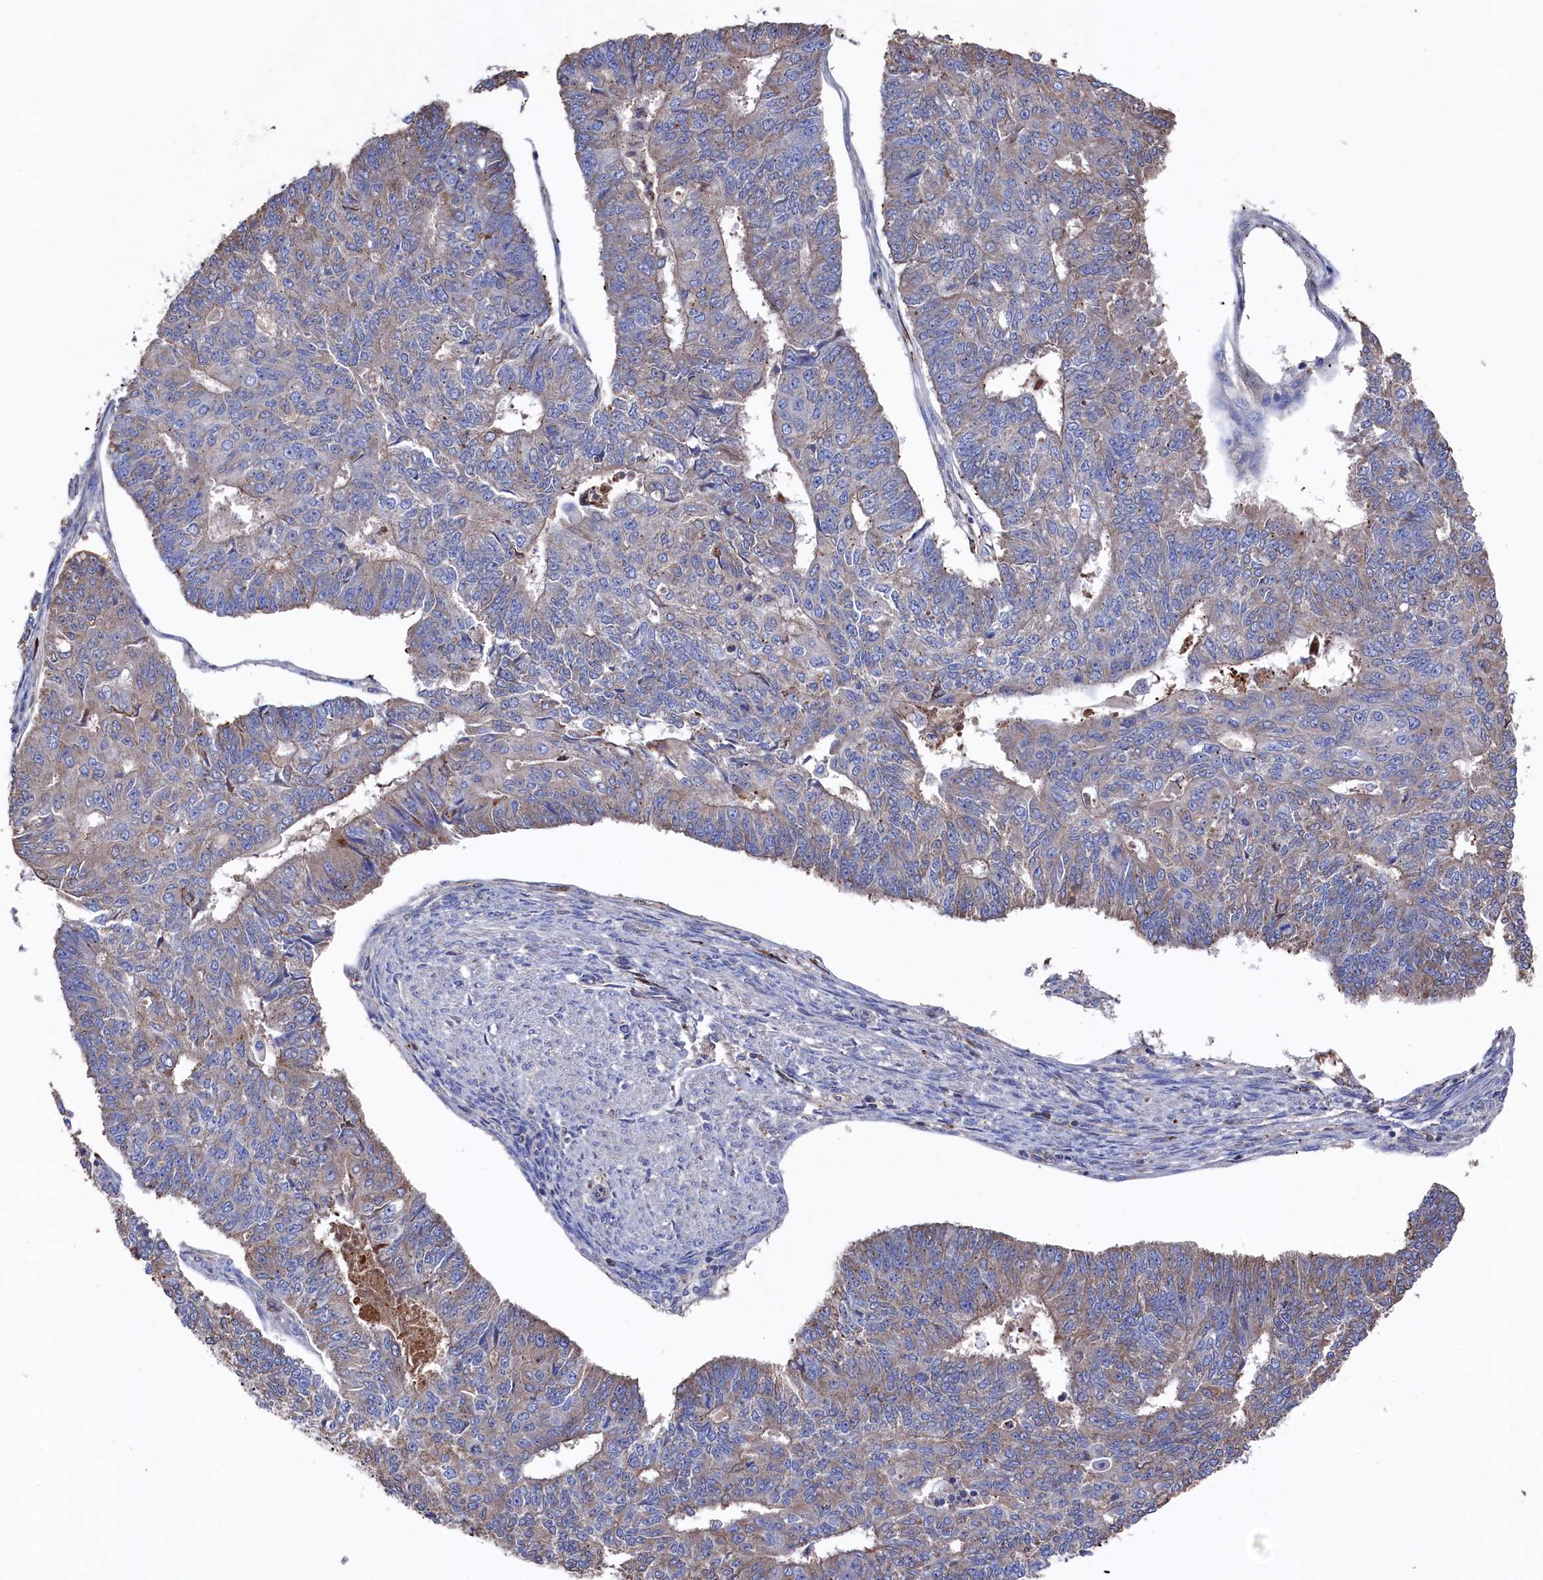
{"staining": {"intensity": "weak", "quantity": "25%-75%", "location": "cytoplasmic/membranous"}, "tissue": "endometrial cancer", "cell_type": "Tumor cells", "image_type": "cancer", "snomed": [{"axis": "morphology", "description": "Adenocarcinoma, NOS"}, {"axis": "topography", "description": "Endometrium"}], "caption": "Endometrial adenocarcinoma tissue reveals weak cytoplasmic/membranous positivity in approximately 25%-75% of tumor cells", "gene": "TK2", "patient": {"sex": "female", "age": 32}}